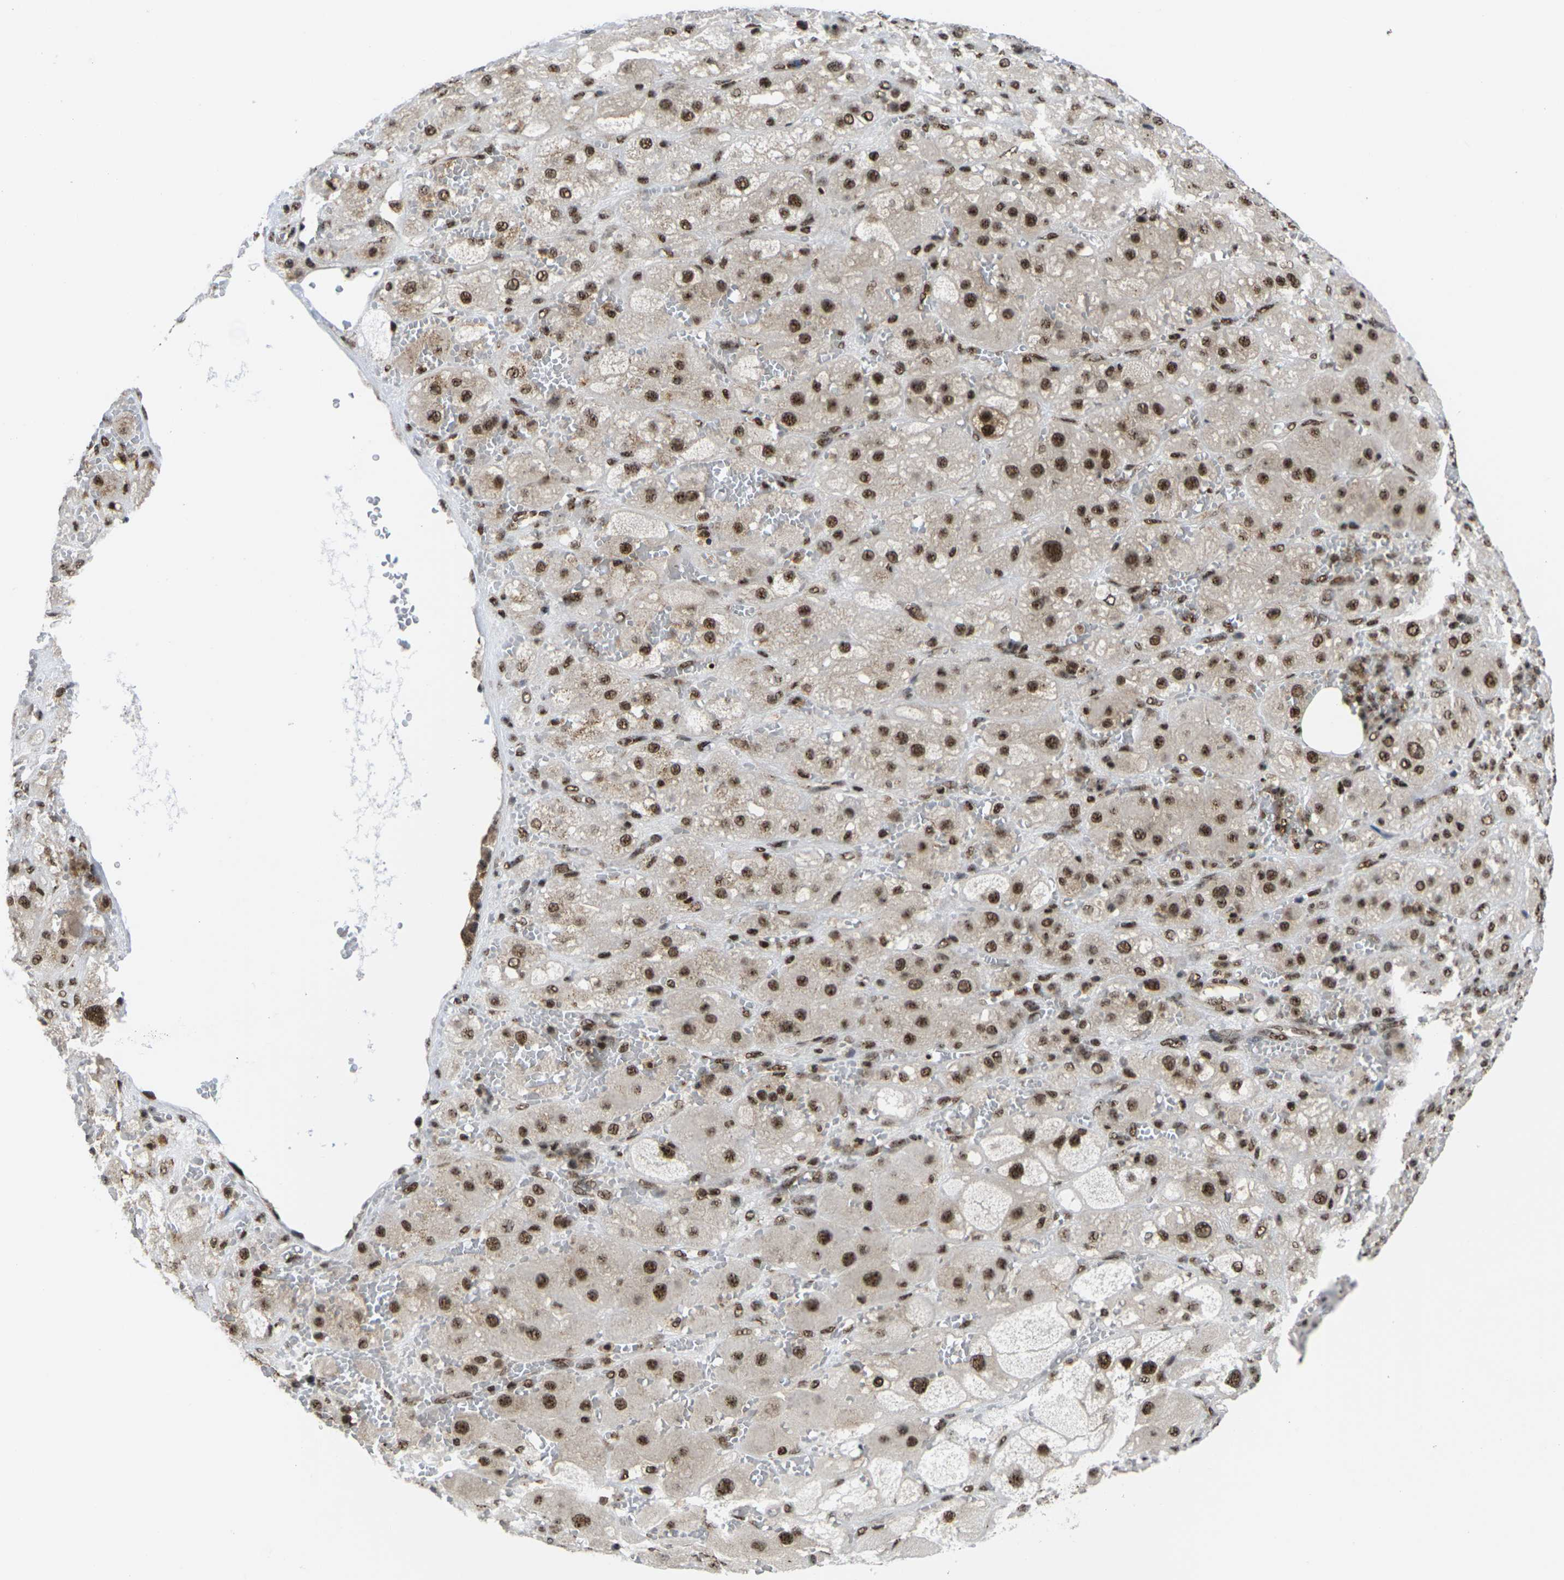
{"staining": {"intensity": "strong", "quantity": ">75%", "location": "nuclear"}, "tissue": "adrenal gland", "cell_type": "Glandular cells", "image_type": "normal", "snomed": [{"axis": "morphology", "description": "Normal tissue, NOS"}, {"axis": "topography", "description": "Adrenal gland"}], "caption": "A micrograph of adrenal gland stained for a protein reveals strong nuclear brown staining in glandular cells. Using DAB (brown) and hematoxylin (blue) stains, captured at high magnification using brightfield microscopy.", "gene": "MAGOH", "patient": {"sex": "female", "age": 47}}